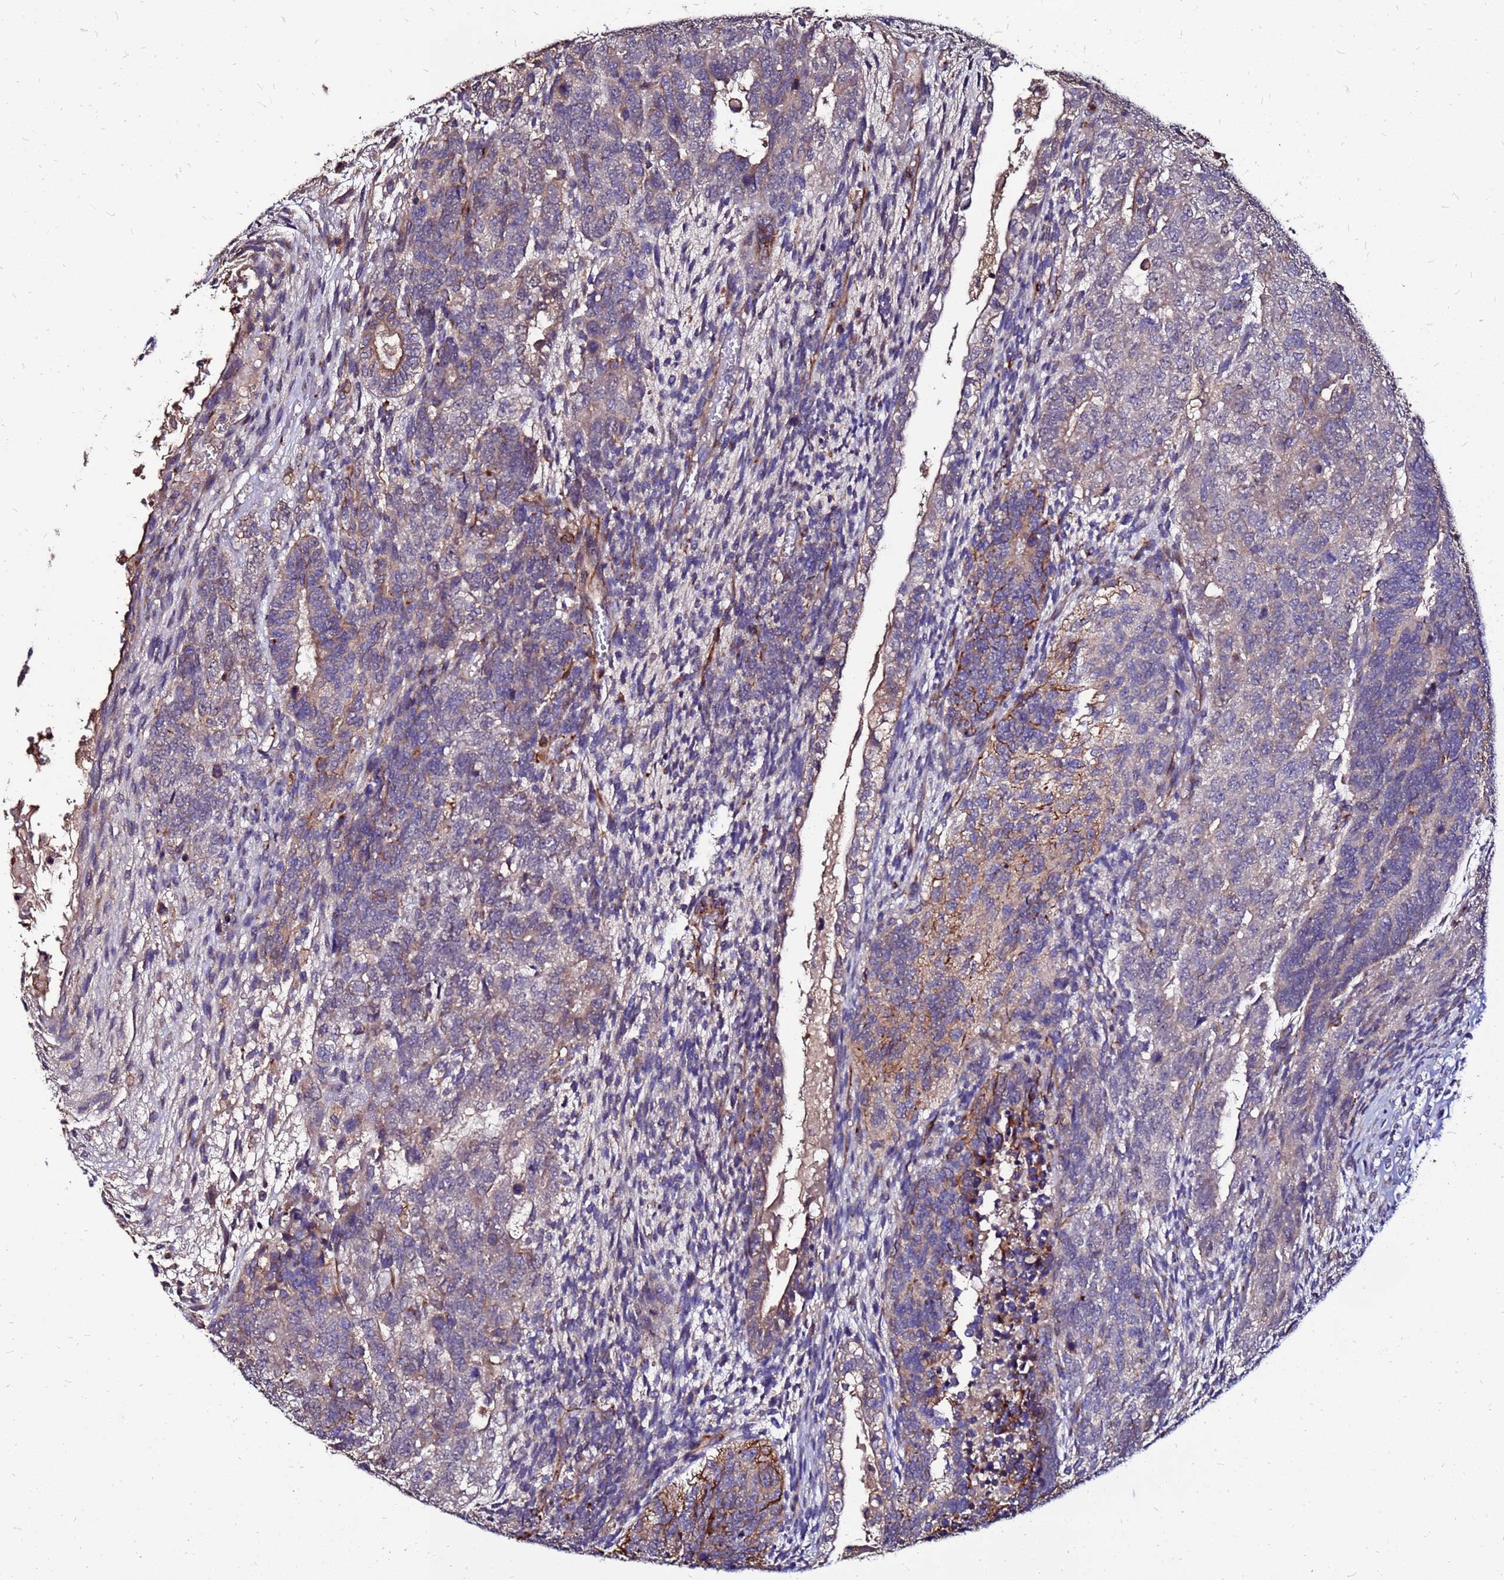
{"staining": {"intensity": "weak", "quantity": "25%-75%", "location": "cytoplasmic/membranous"}, "tissue": "testis cancer", "cell_type": "Tumor cells", "image_type": "cancer", "snomed": [{"axis": "morphology", "description": "Carcinoma, Embryonal, NOS"}, {"axis": "topography", "description": "Testis"}], "caption": "A brown stain labels weak cytoplasmic/membranous positivity of a protein in testis cancer tumor cells.", "gene": "ARHGEF5", "patient": {"sex": "male", "age": 23}}